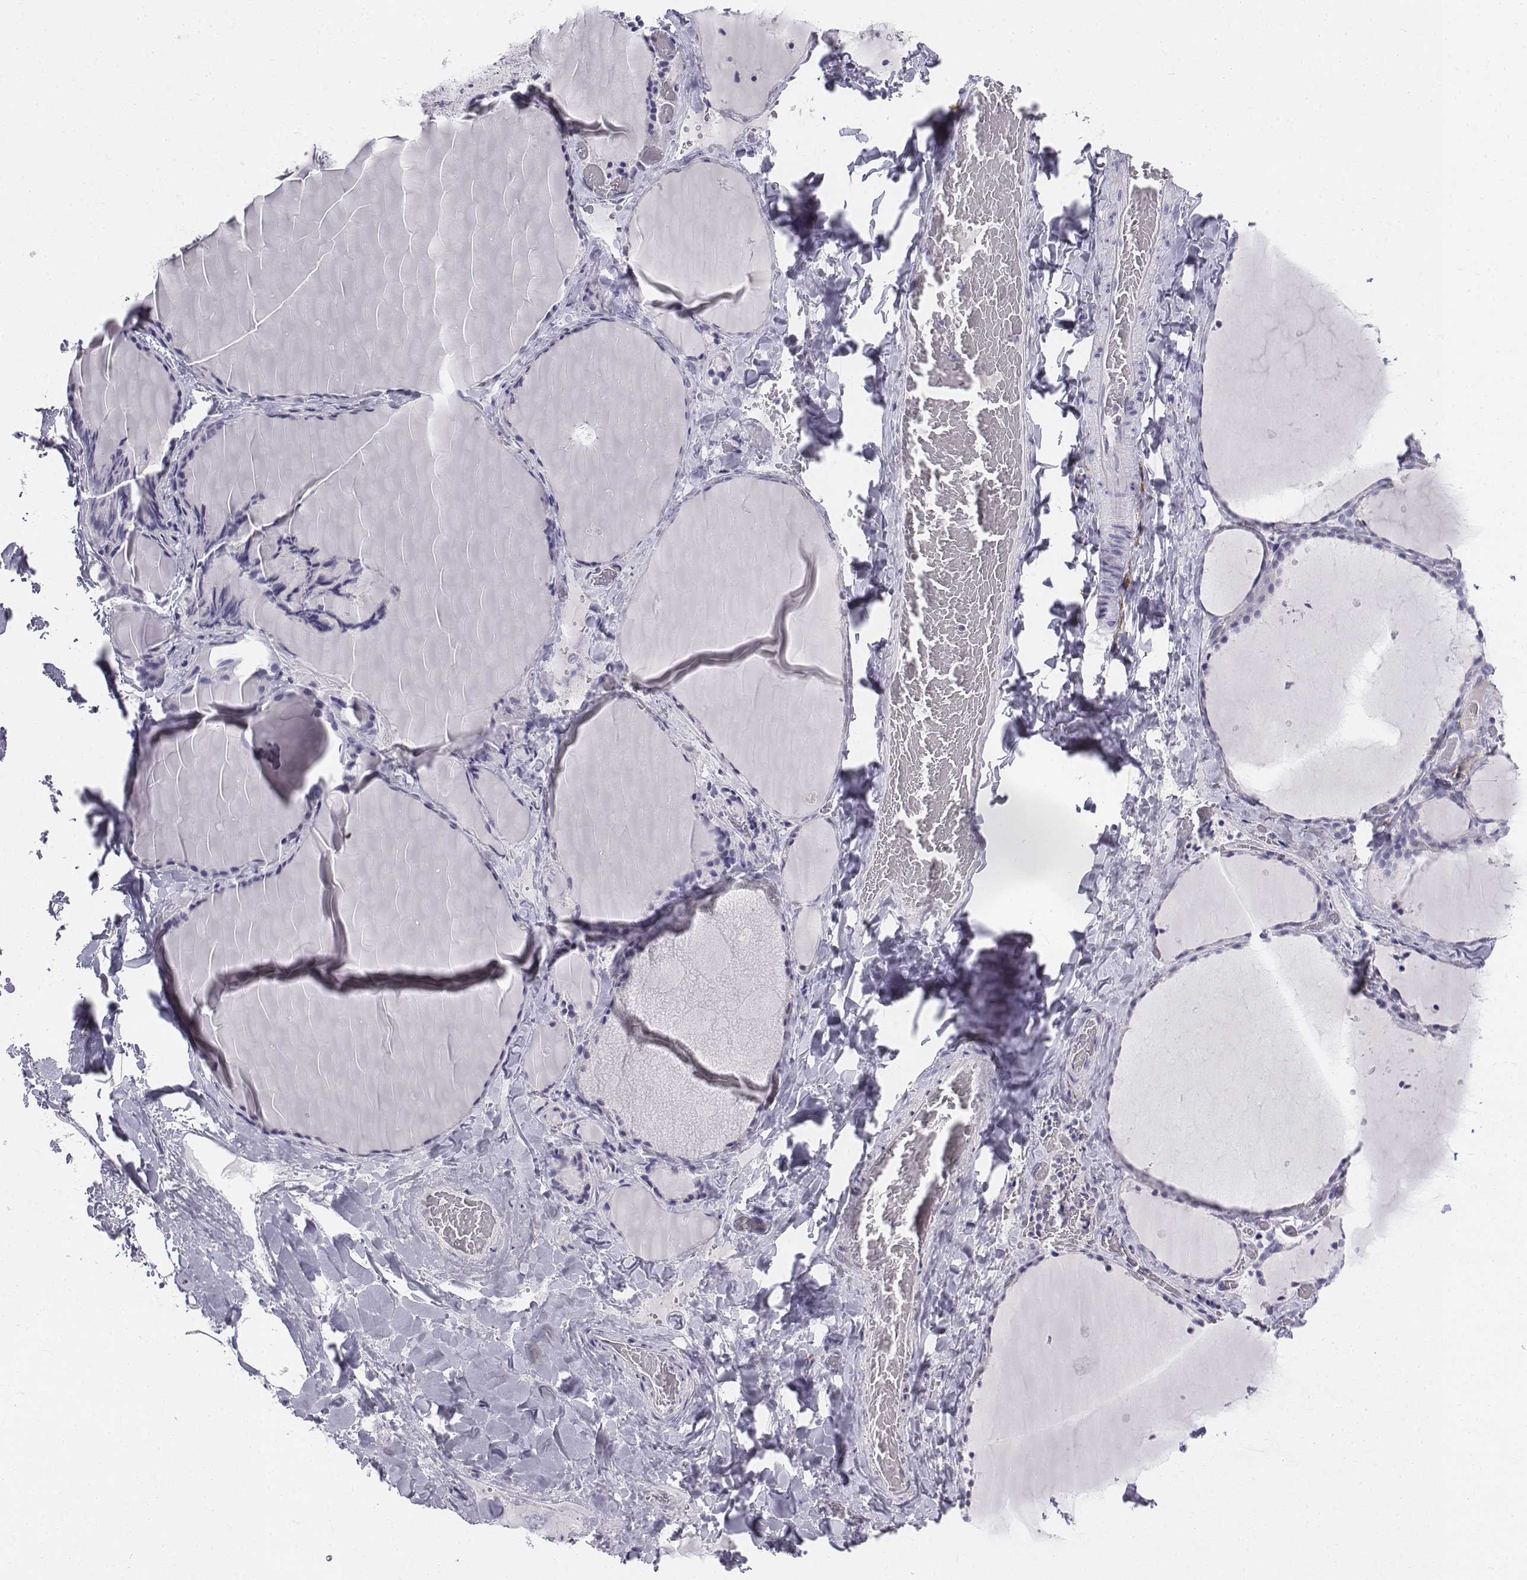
{"staining": {"intensity": "negative", "quantity": "none", "location": "none"}, "tissue": "thyroid gland", "cell_type": "Glandular cells", "image_type": "normal", "snomed": [{"axis": "morphology", "description": "Normal tissue, NOS"}, {"axis": "topography", "description": "Thyroid gland"}], "caption": "IHC of normal thyroid gland reveals no expression in glandular cells.", "gene": "TH", "patient": {"sex": "female", "age": 36}}